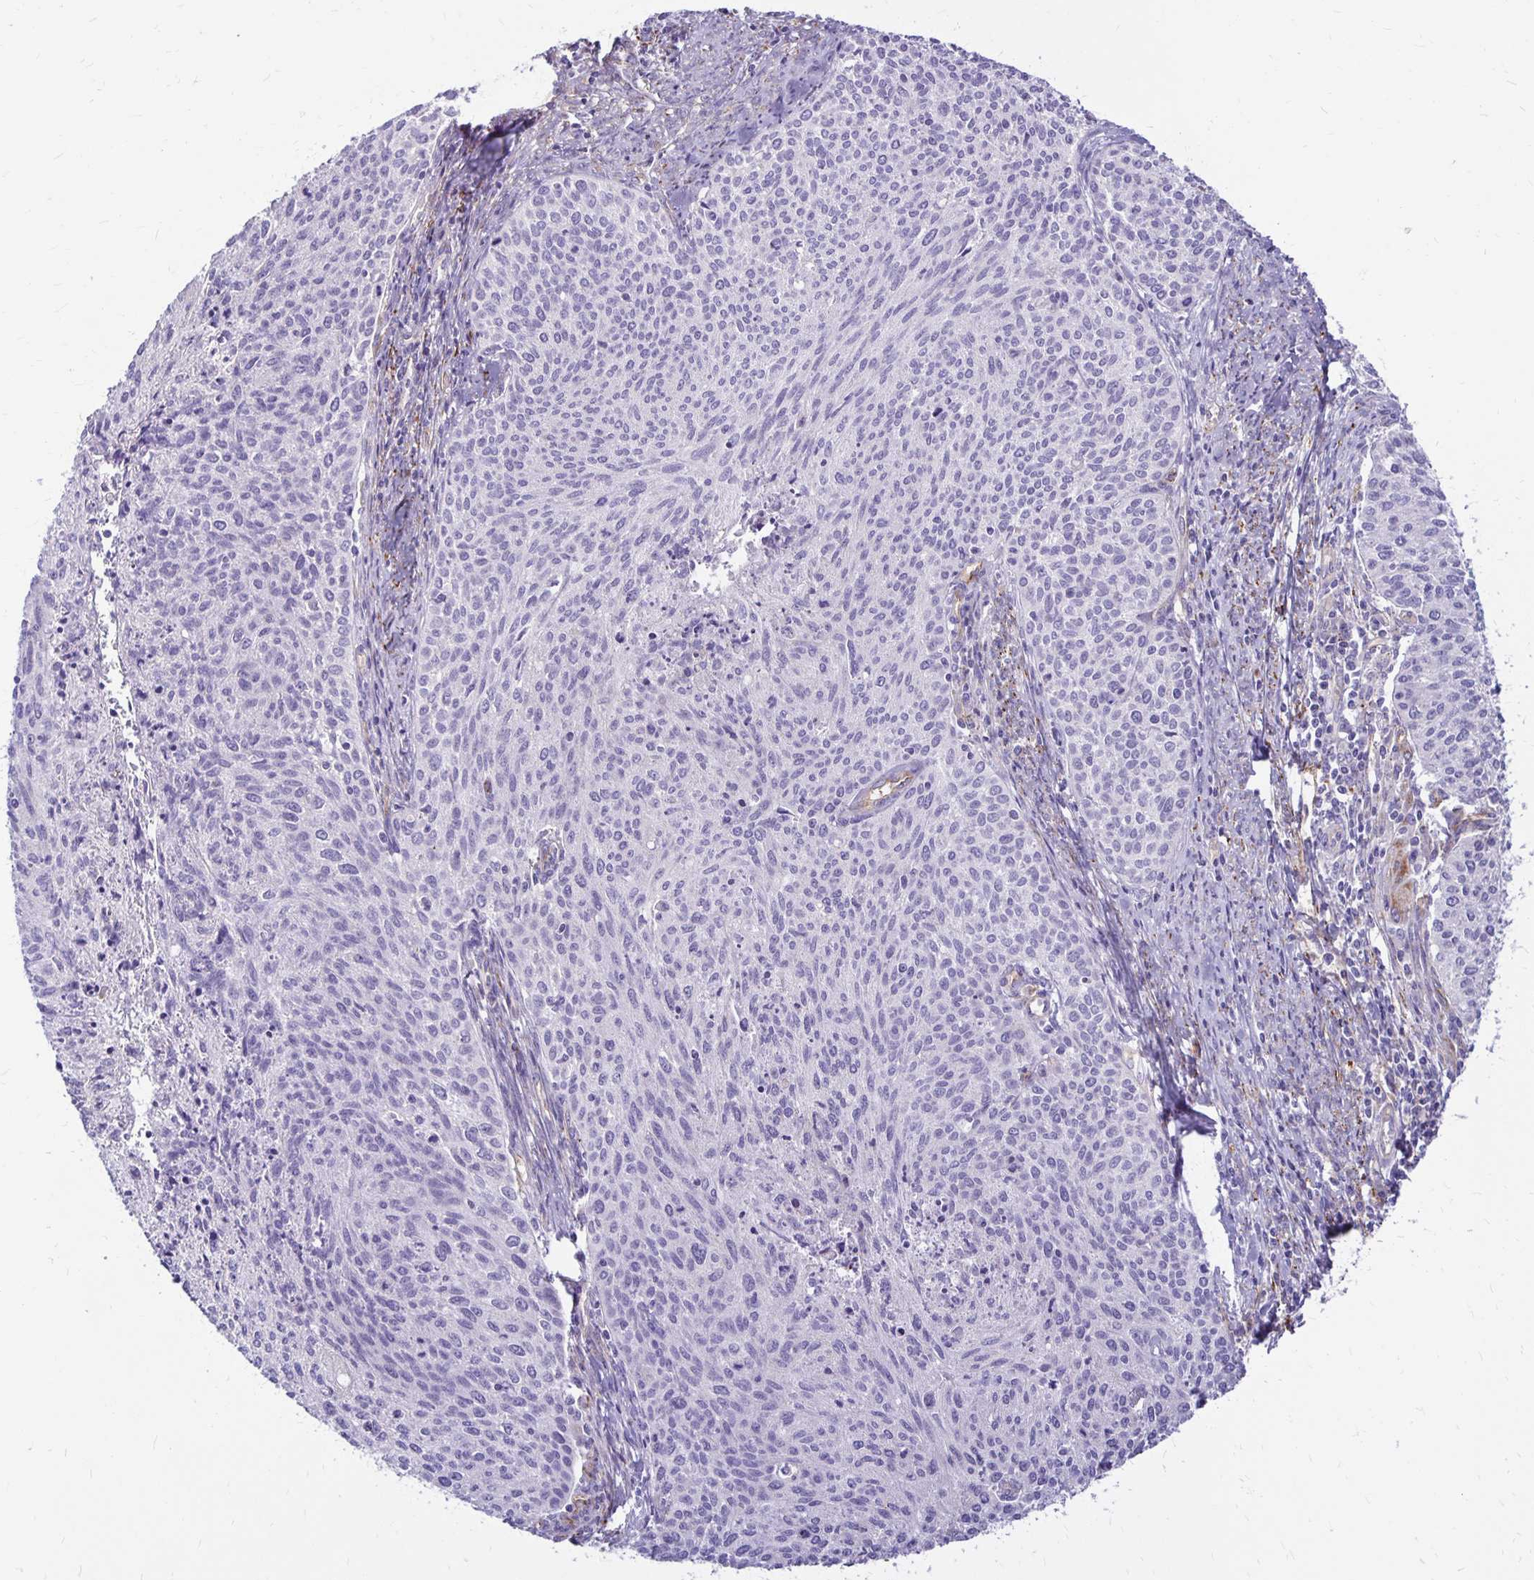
{"staining": {"intensity": "negative", "quantity": "none", "location": "none"}, "tissue": "cervical cancer", "cell_type": "Tumor cells", "image_type": "cancer", "snomed": [{"axis": "morphology", "description": "Squamous cell carcinoma, NOS"}, {"axis": "topography", "description": "Cervix"}], "caption": "Tumor cells show no significant staining in cervical cancer. (Brightfield microscopy of DAB (3,3'-diaminobenzidine) immunohistochemistry at high magnification).", "gene": "TTYH1", "patient": {"sex": "female", "age": 38}}